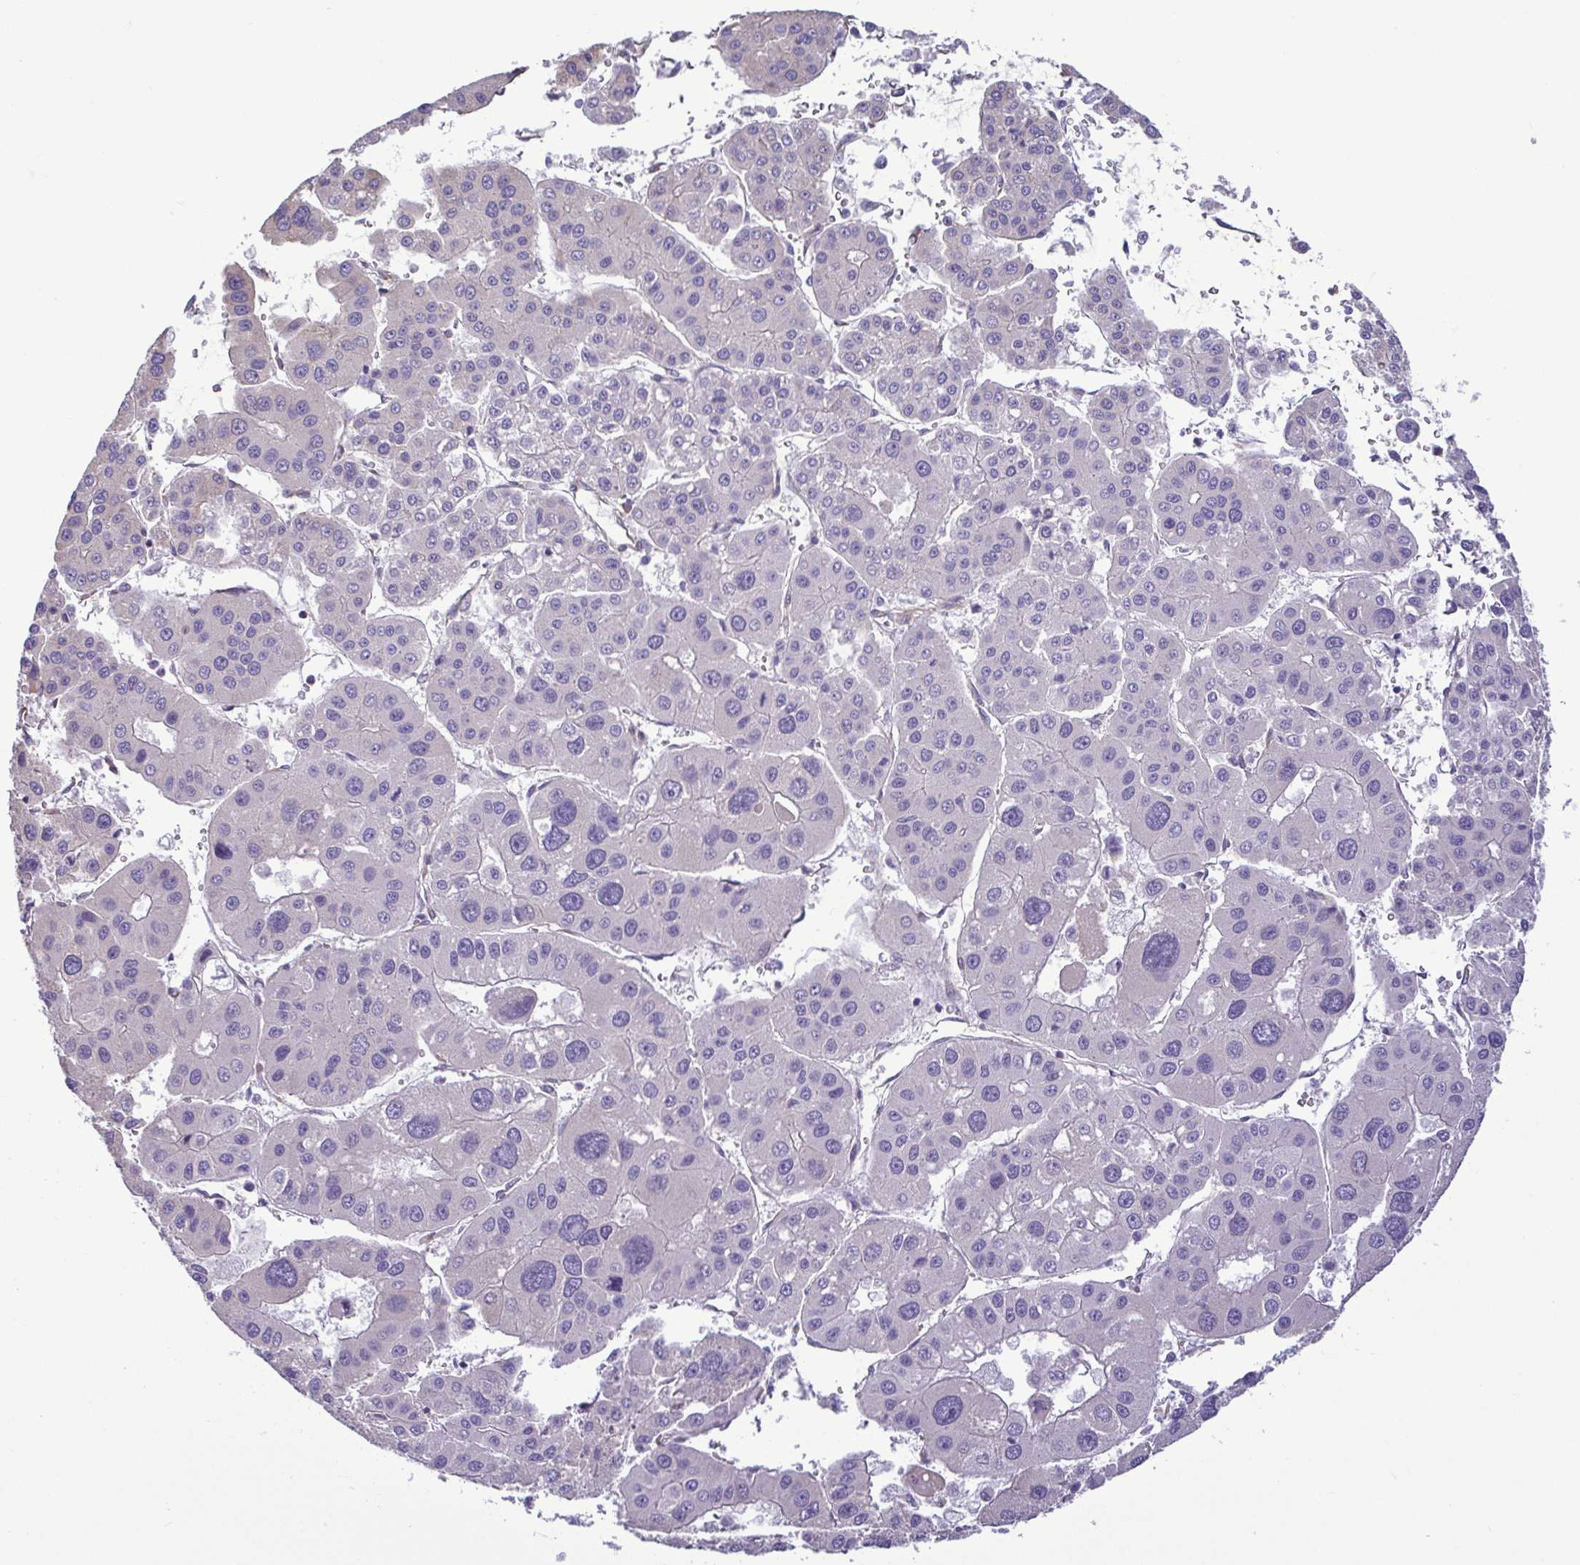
{"staining": {"intensity": "negative", "quantity": "none", "location": "none"}, "tissue": "liver cancer", "cell_type": "Tumor cells", "image_type": "cancer", "snomed": [{"axis": "morphology", "description": "Carcinoma, Hepatocellular, NOS"}, {"axis": "topography", "description": "Liver"}], "caption": "The immunohistochemistry (IHC) photomicrograph has no significant expression in tumor cells of liver hepatocellular carcinoma tissue.", "gene": "MYL10", "patient": {"sex": "male", "age": 73}}